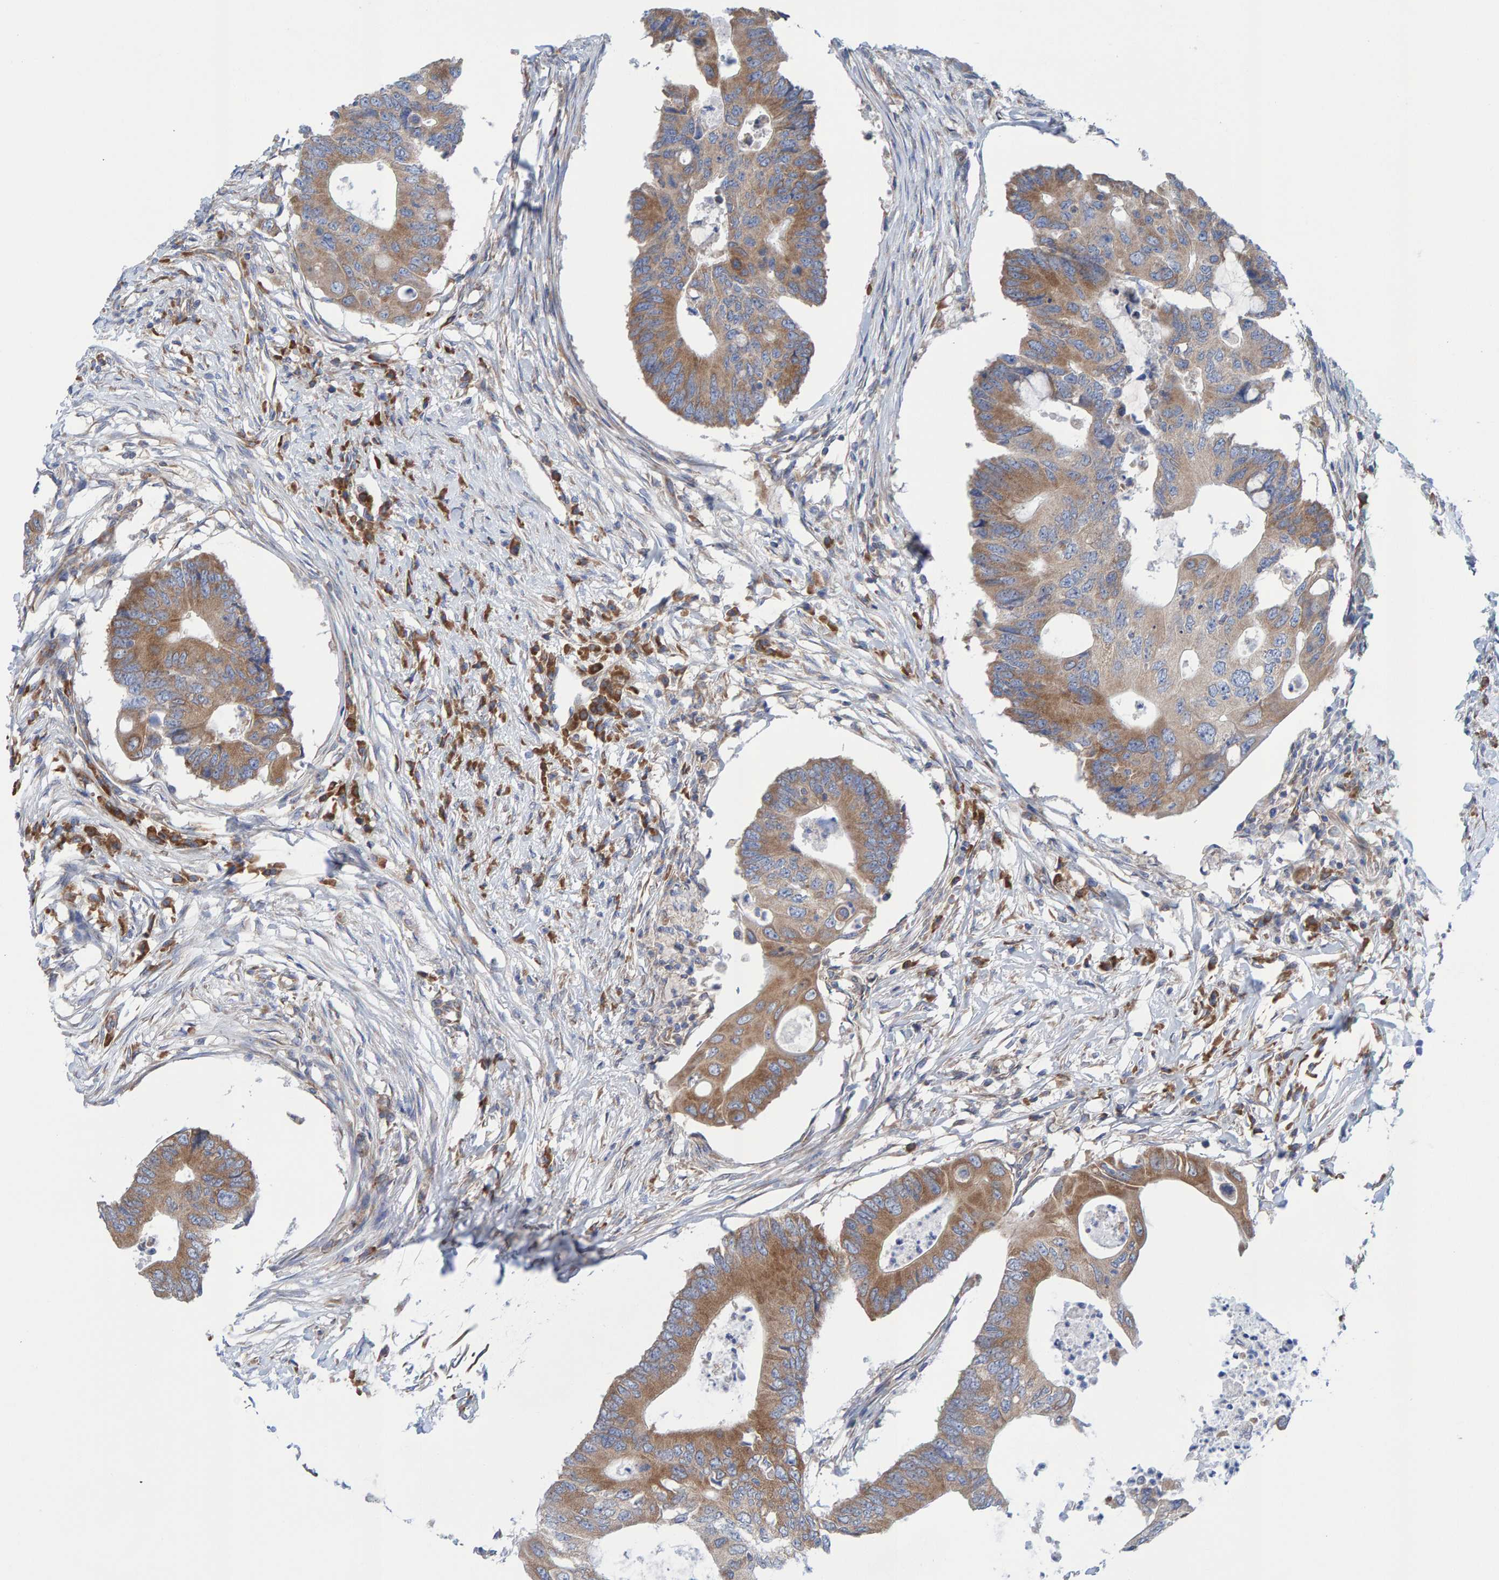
{"staining": {"intensity": "moderate", "quantity": ">75%", "location": "cytoplasmic/membranous"}, "tissue": "colorectal cancer", "cell_type": "Tumor cells", "image_type": "cancer", "snomed": [{"axis": "morphology", "description": "Adenocarcinoma, NOS"}, {"axis": "topography", "description": "Colon"}], "caption": "Human colorectal cancer (adenocarcinoma) stained with a protein marker exhibits moderate staining in tumor cells.", "gene": "CDK5RAP3", "patient": {"sex": "male", "age": 71}}